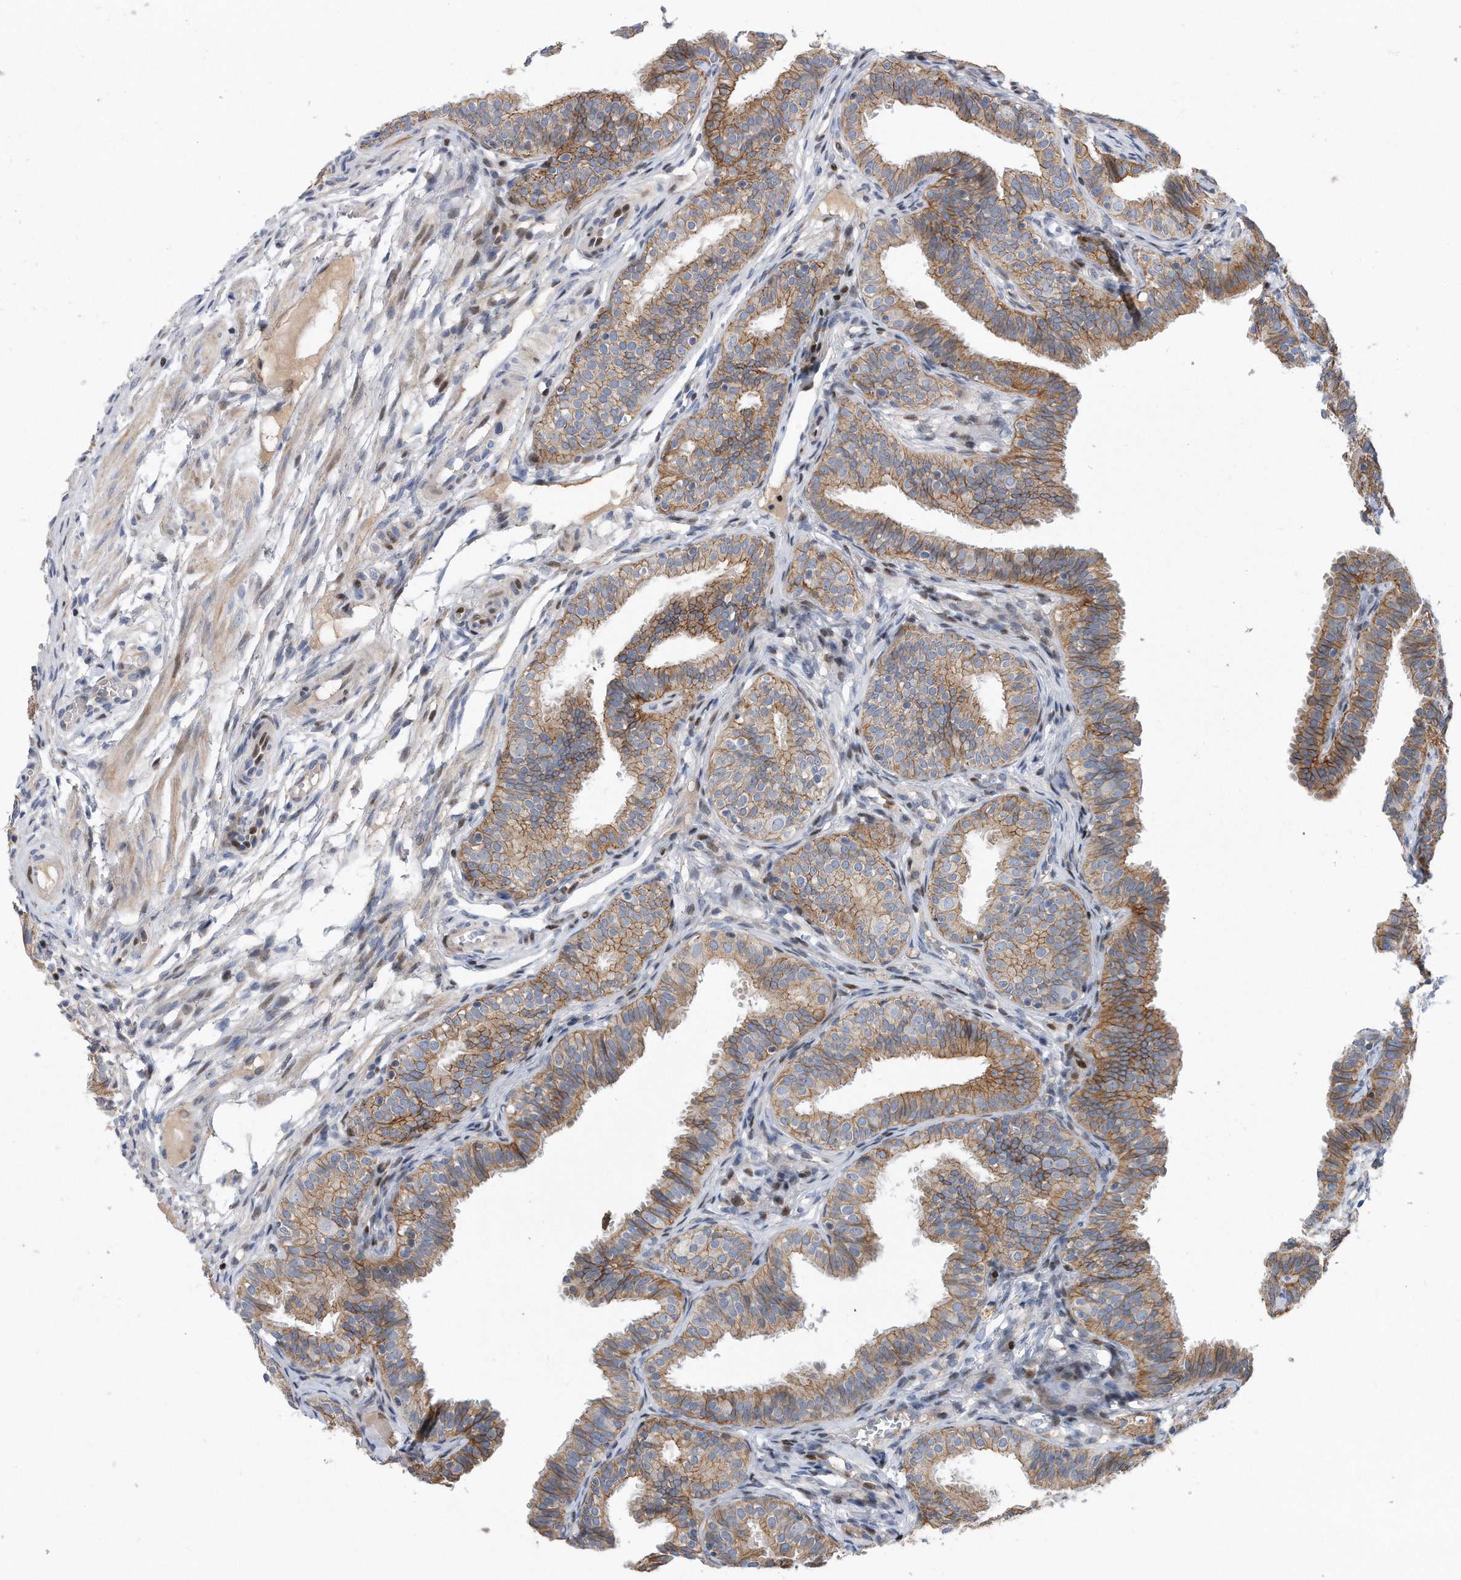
{"staining": {"intensity": "weak", "quantity": ">75%", "location": "cytoplasmic/membranous"}, "tissue": "fallopian tube", "cell_type": "Glandular cells", "image_type": "normal", "snomed": [{"axis": "morphology", "description": "Normal tissue, NOS"}, {"axis": "topography", "description": "Fallopian tube"}], "caption": "The image shows staining of benign fallopian tube, revealing weak cytoplasmic/membranous protein positivity (brown color) within glandular cells. (Brightfield microscopy of DAB IHC at high magnification).", "gene": "CDH12", "patient": {"sex": "female", "age": 35}}